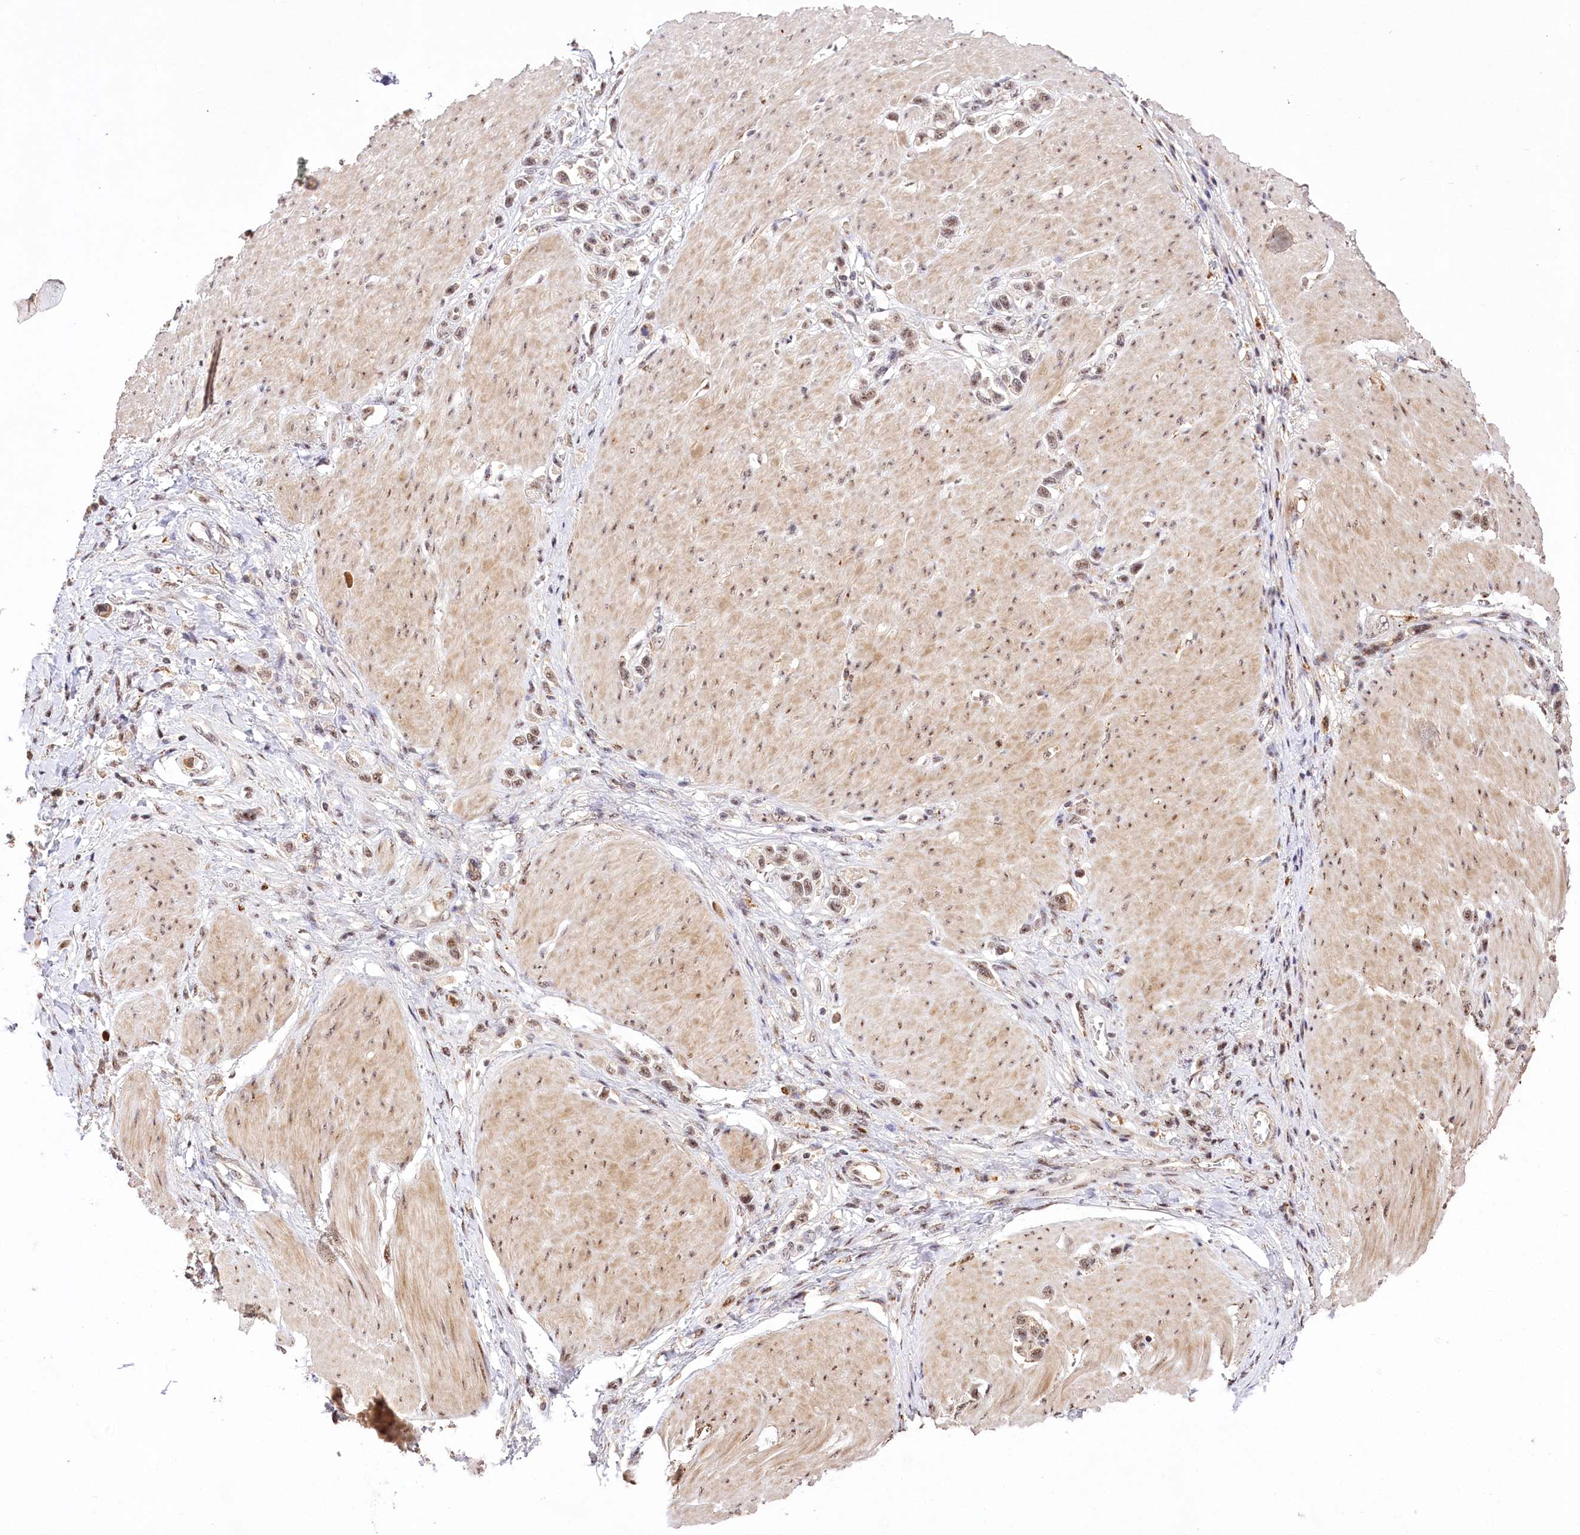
{"staining": {"intensity": "weak", "quantity": ">75%", "location": "nuclear"}, "tissue": "stomach cancer", "cell_type": "Tumor cells", "image_type": "cancer", "snomed": [{"axis": "morphology", "description": "Normal tissue, NOS"}, {"axis": "morphology", "description": "Adenocarcinoma, NOS"}, {"axis": "topography", "description": "Stomach, upper"}, {"axis": "topography", "description": "Stomach"}], "caption": "Stomach cancer (adenocarcinoma) stained with DAB IHC exhibits low levels of weak nuclear staining in about >75% of tumor cells. Using DAB (3,3'-diaminobenzidine) (brown) and hematoxylin (blue) stains, captured at high magnification using brightfield microscopy.", "gene": "PYROXD1", "patient": {"sex": "female", "age": 65}}